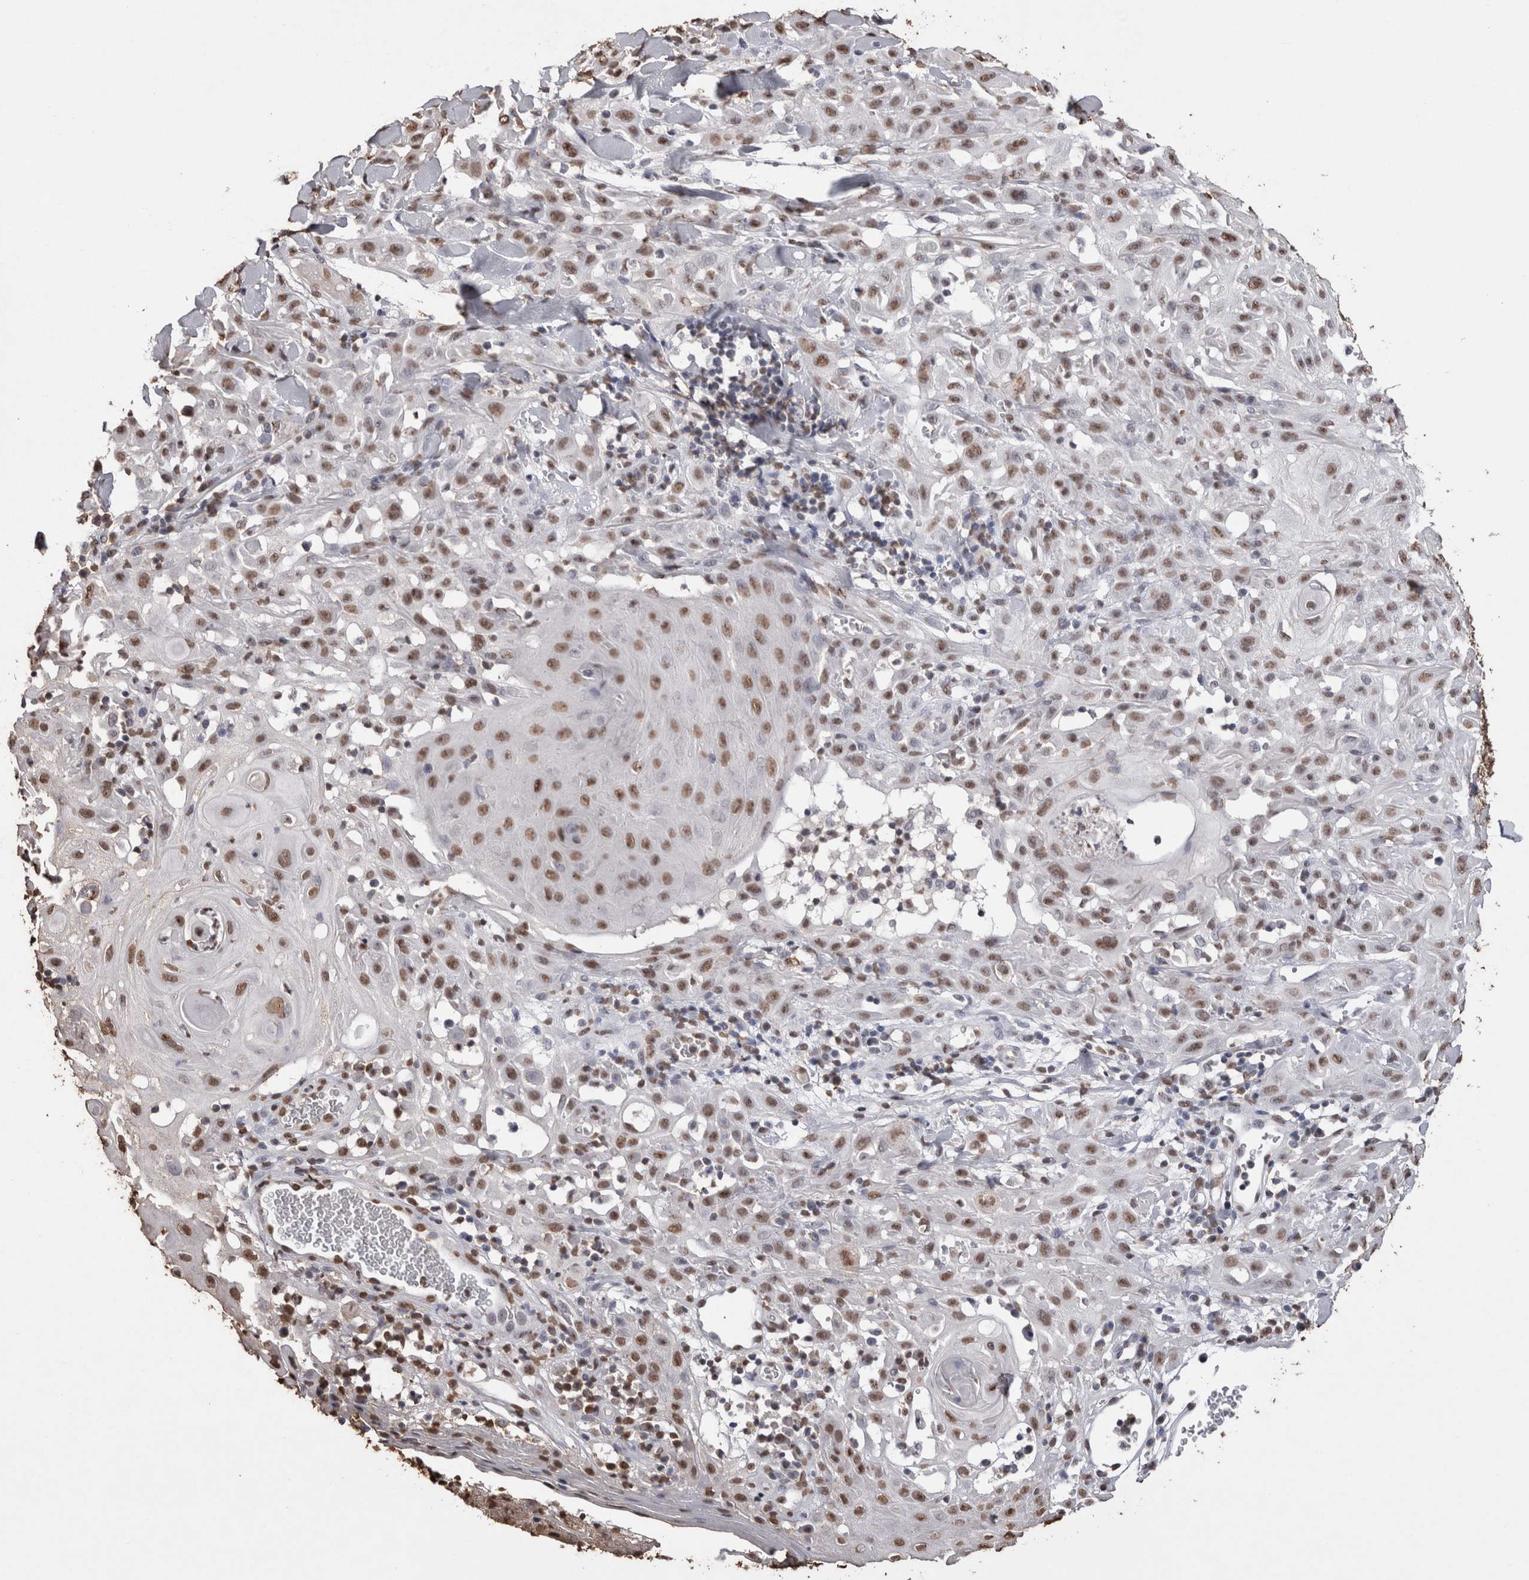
{"staining": {"intensity": "moderate", "quantity": ">75%", "location": "nuclear"}, "tissue": "skin cancer", "cell_type": "Tumor cells", "image_type": "cancer", "snomed": [{"axis": "morphology", "description": "Squamous cell carcinoma, NOS"}, {"axis": "topography", "description": "Skin"}], "caption": "IHC histopathology image of human skin cancer (squamous cell carcinoma) stained for a protein (brown), which shows medium levels of moderate nuclear expression in approximately >75% of tumor cells.", "gene": "NTHL1", "patient": {"sex": "male", "age": 24}}